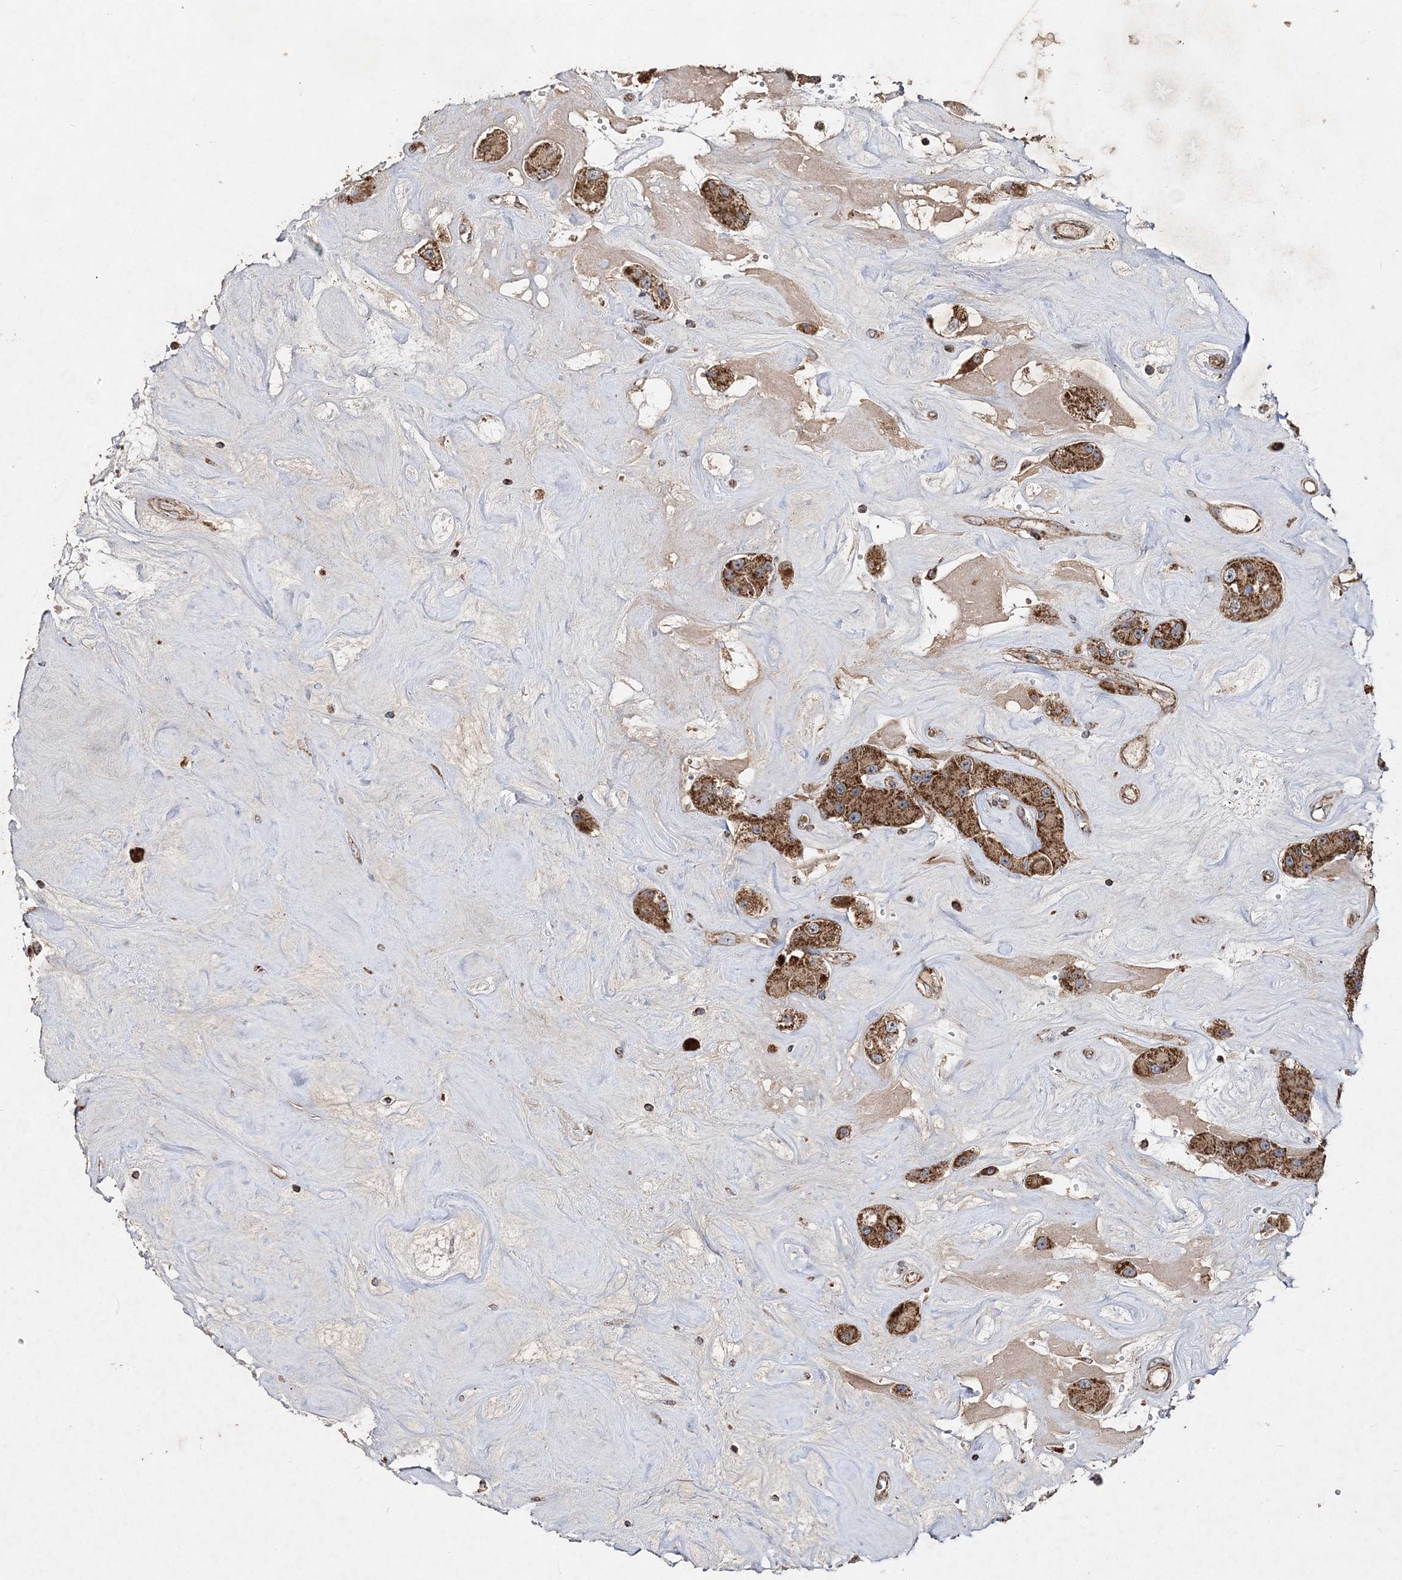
{"staining": {"intensity": "strong", "quantity": ">75%", "location": "cytoplasmic/membranous"}, "tissue": "carcinoid", "cell_type": "Tumor cells", "image_type": "cancer", "snomed": [{"axis": "morphology", "description": "Carcinoid, malignant, NOS"}, {"axis": "topography", "description": "Pancreas"}], "caption": "Immunohistochemistry (IHC) of carcinoid (malignant) exhibits high levels of strong cytoplasmic/membranous staining in about >75% of tumor cells.", "gene": "POC5", "patient": {"sex": "male", "age": 41}}